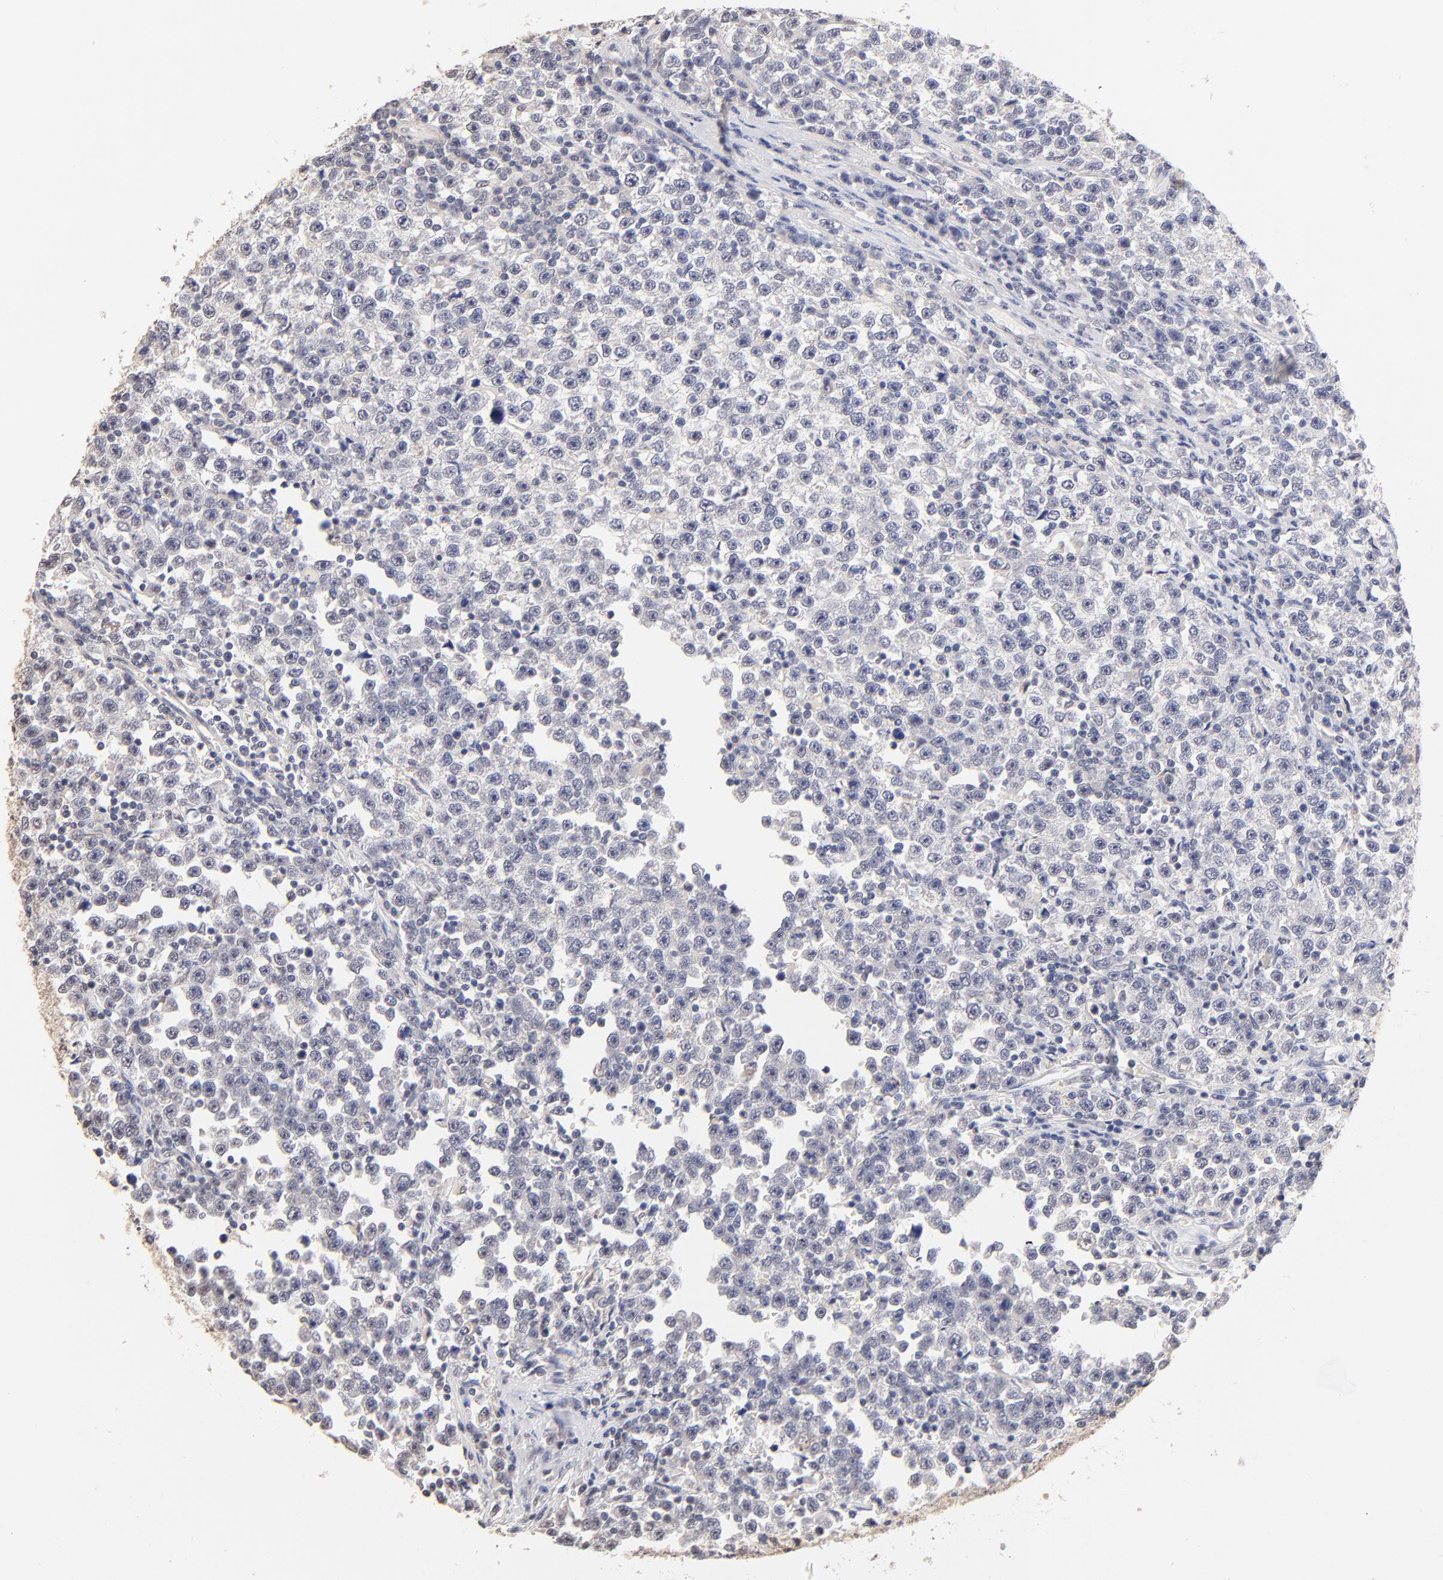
{"staining": {"intensity": "negative", "quantity": "none", "location": "none"}, "tissue": "testis cancer", "cell_type": "Tumor cells", "image_type": "cancer", "snomed": [{"axis": "morphology", "description": "Seminoma, NOS"}, {"axis": "topography", "description": "Testis"}], "caption": "Immunohistochemistry histopathology image of testis seminoma stained for a protein (brown), which reveals no expression in tumor cells. (DAB (3,3'-diaminobenzidine) immunohistochemistry (IHC) visualized using brightfield microscopy, high magnification).", "gene": "RIBC2", "patient": {"sex": "male", "age": 43}}